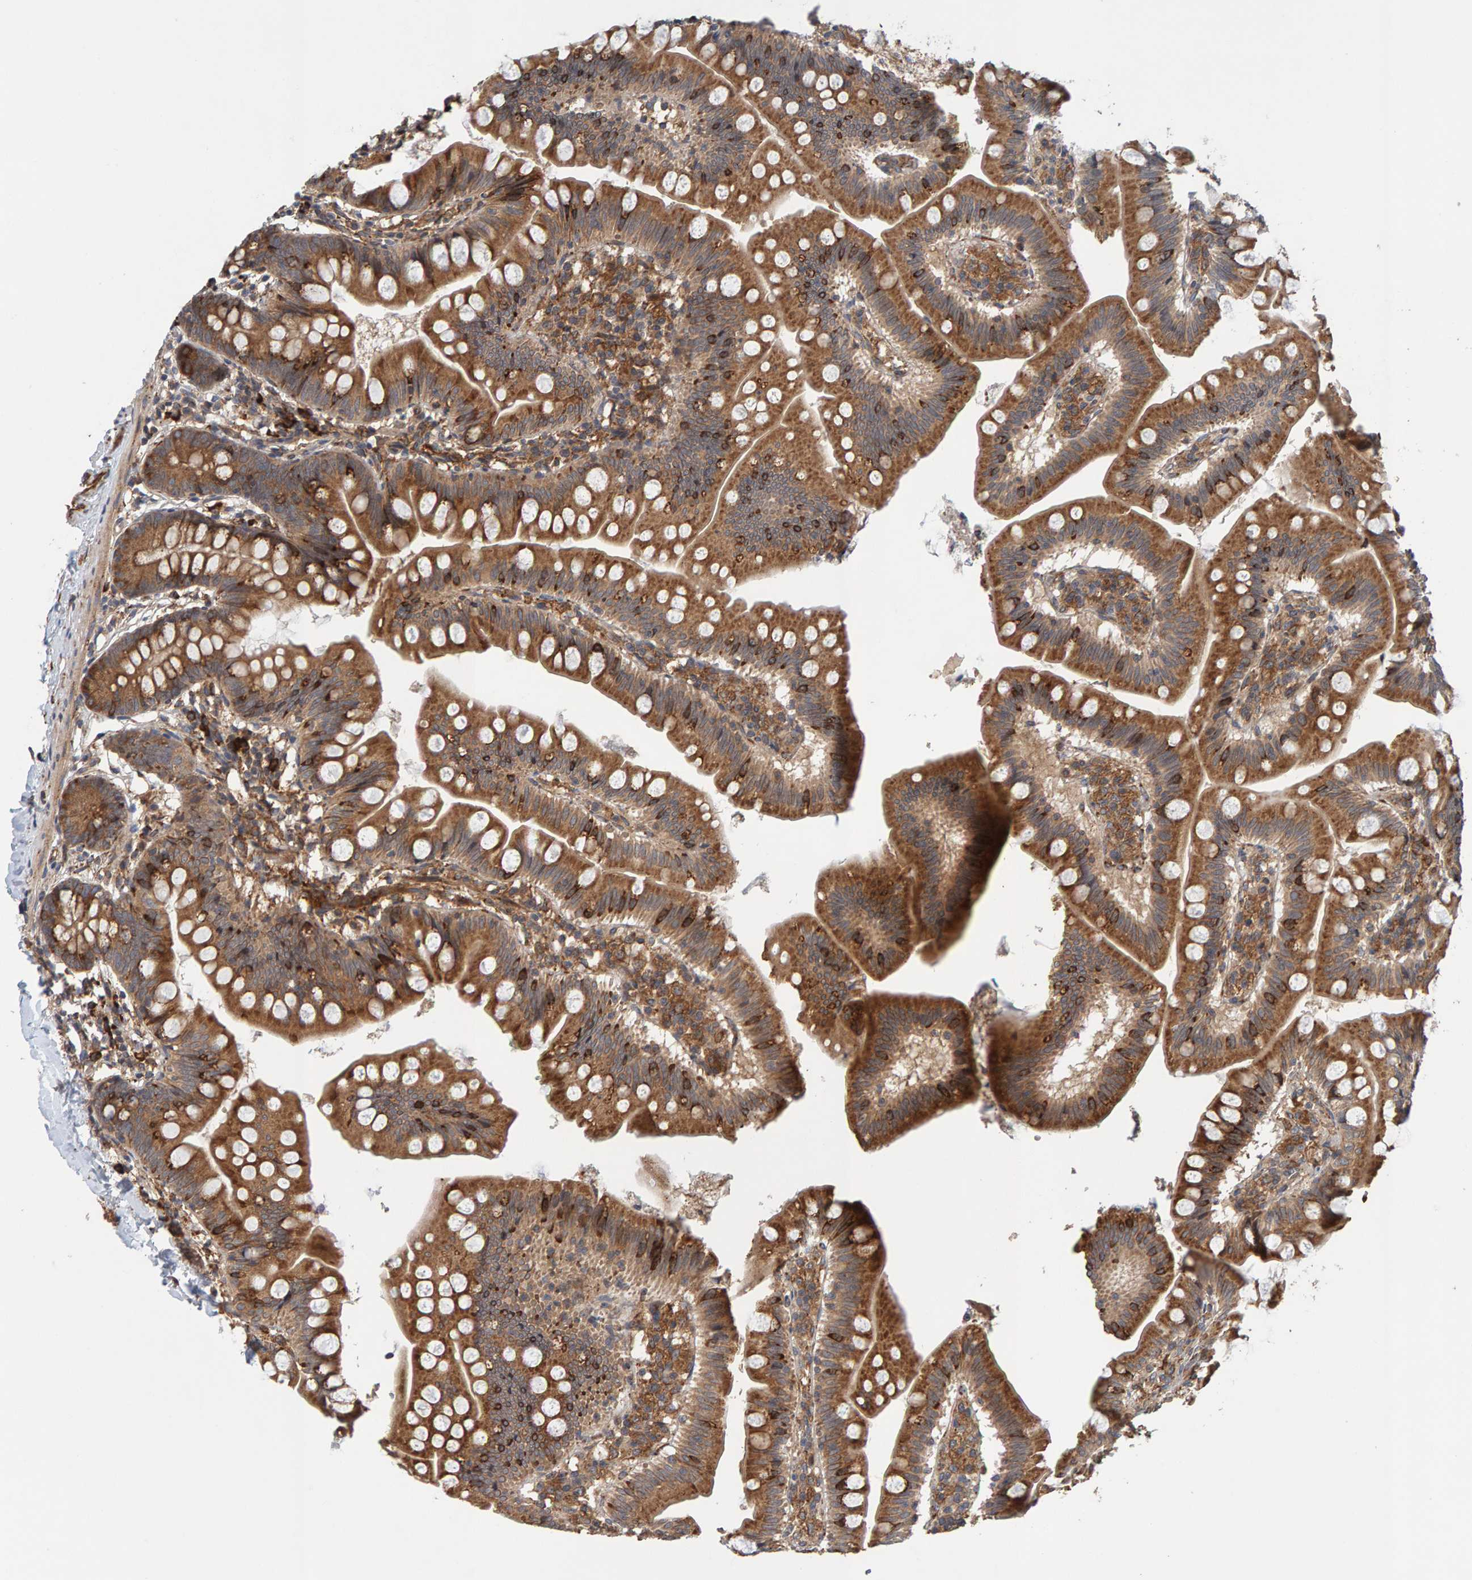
{"staining": {"intensity": "strong", "quantity": ">75%", "location": "cytoplasmic/membranous"}, "tissue": "small intestine", "cell_type": "Glandular cells", "image_type": "normal", "snomed": [{"axis": "morphology", "description": "Normal tissue, NOS"}, {"axis": "topography", "description": "Small intestine"}], "caption": "The photomicrograph reveals staining of unremarkable small intestine, revealing strong cytoplasmic/membranous protein positivity (brown color) within glandular cells. The protein of interest is shown in brown color, while the nuclei are stained blue.", "gene": "BAIAP2", "patient": {"sex": "male", "age": 7}}